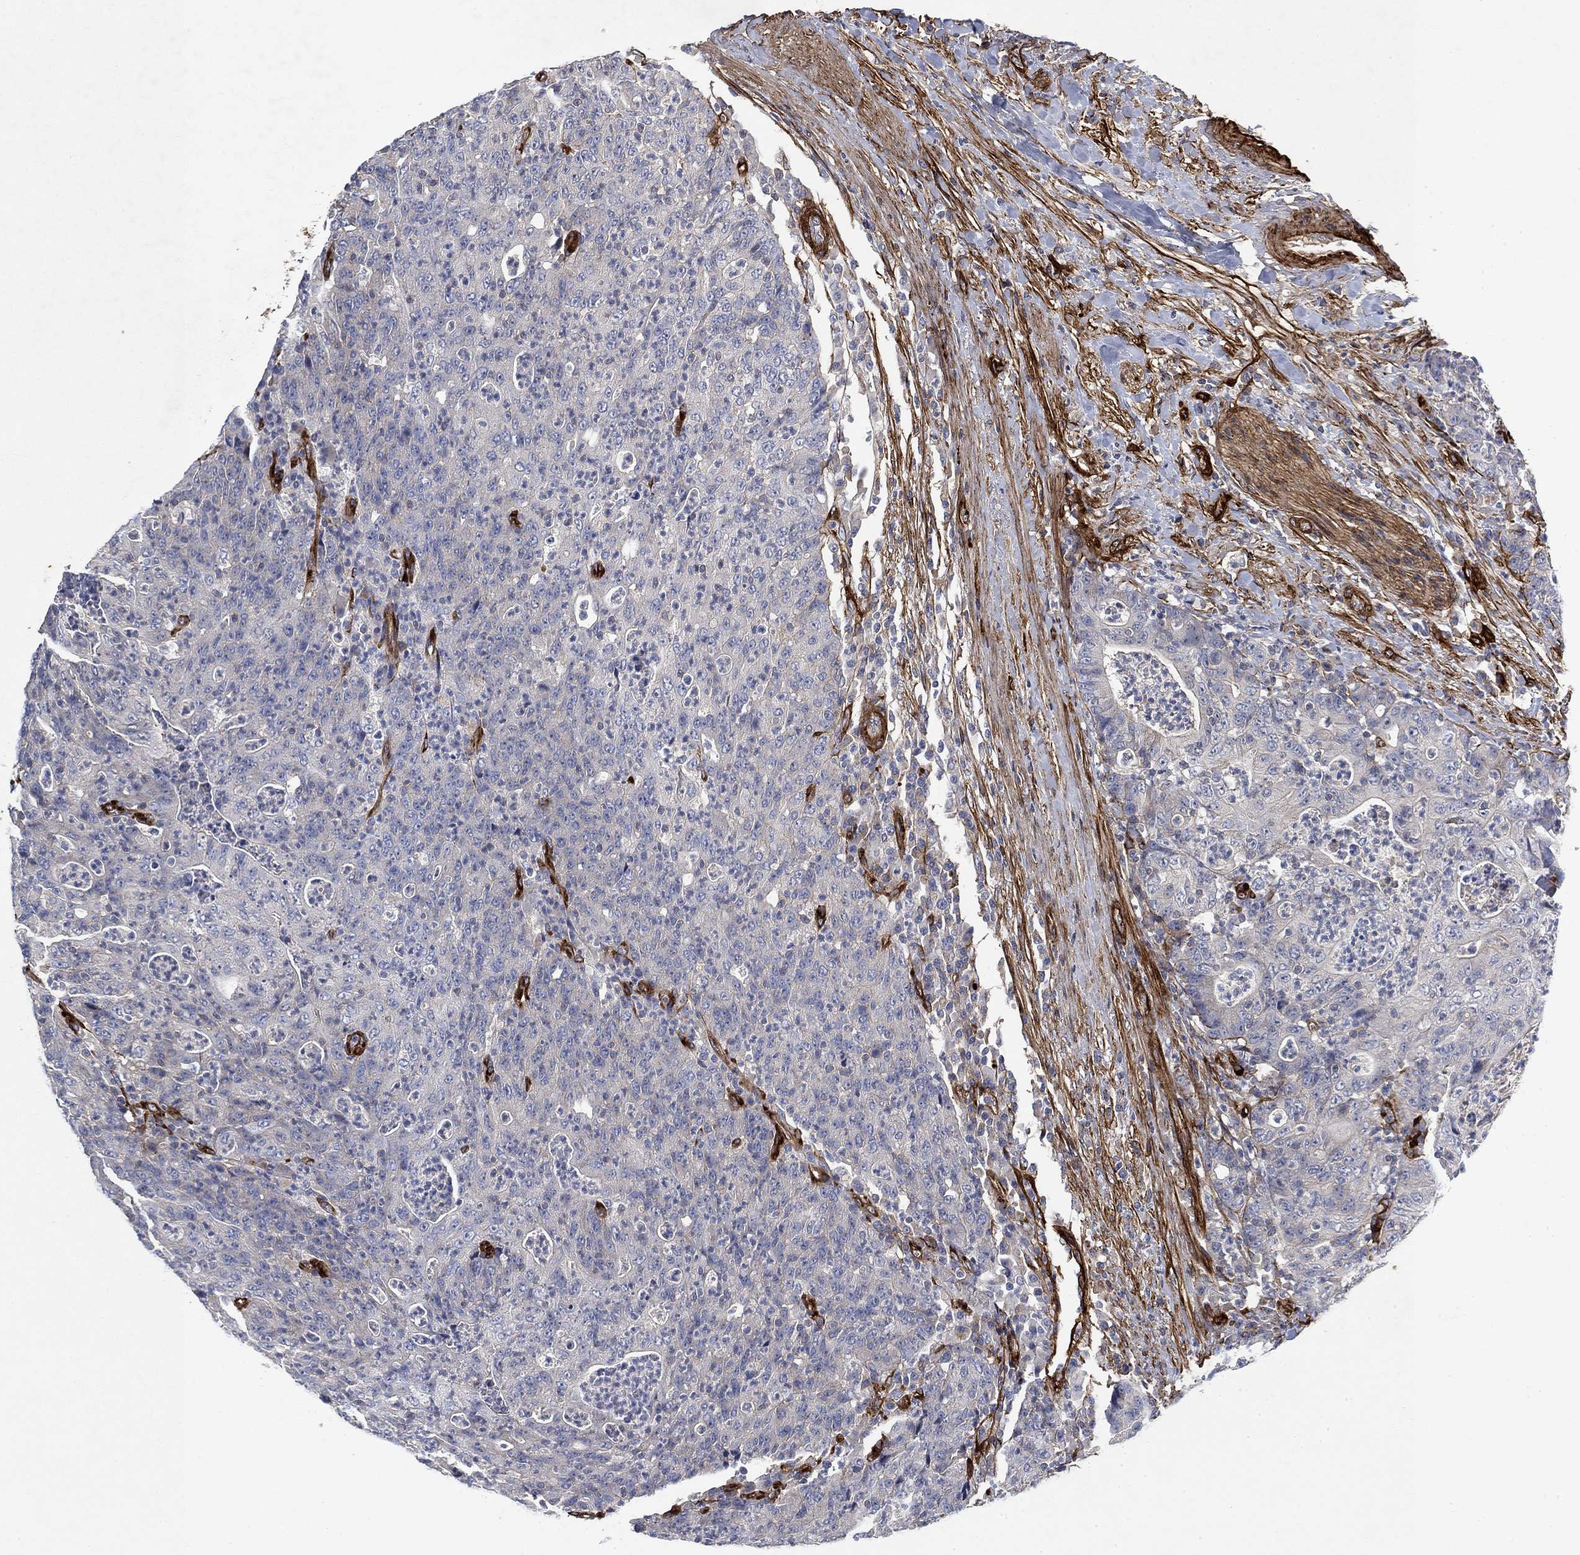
{"staining": {"intensity": "negative", "quantity": "none", "location": "none"}, "tissue": "colorectal cancer", "cell_type": "Tumor cells", "image_type": "cancer", "snomed": [{"axis": "morphology", "description": "Adenocarcinoma, NOS"}, {"axis": "topography", "description": "Colon"}], "caption": "IHC photomicrograph of neoplastic tissue: colorectal cancer stained with DAB (3,3'-diaminobenzidine) shows no significant protein positivity in tumor cells. (DAB (3,3'-diaminobenzidine) immunohistochemistry (IHC) with hematoxylin counter stain).", "gene": "COL4A2", "patient": {"sex": "male", "age": 70}}